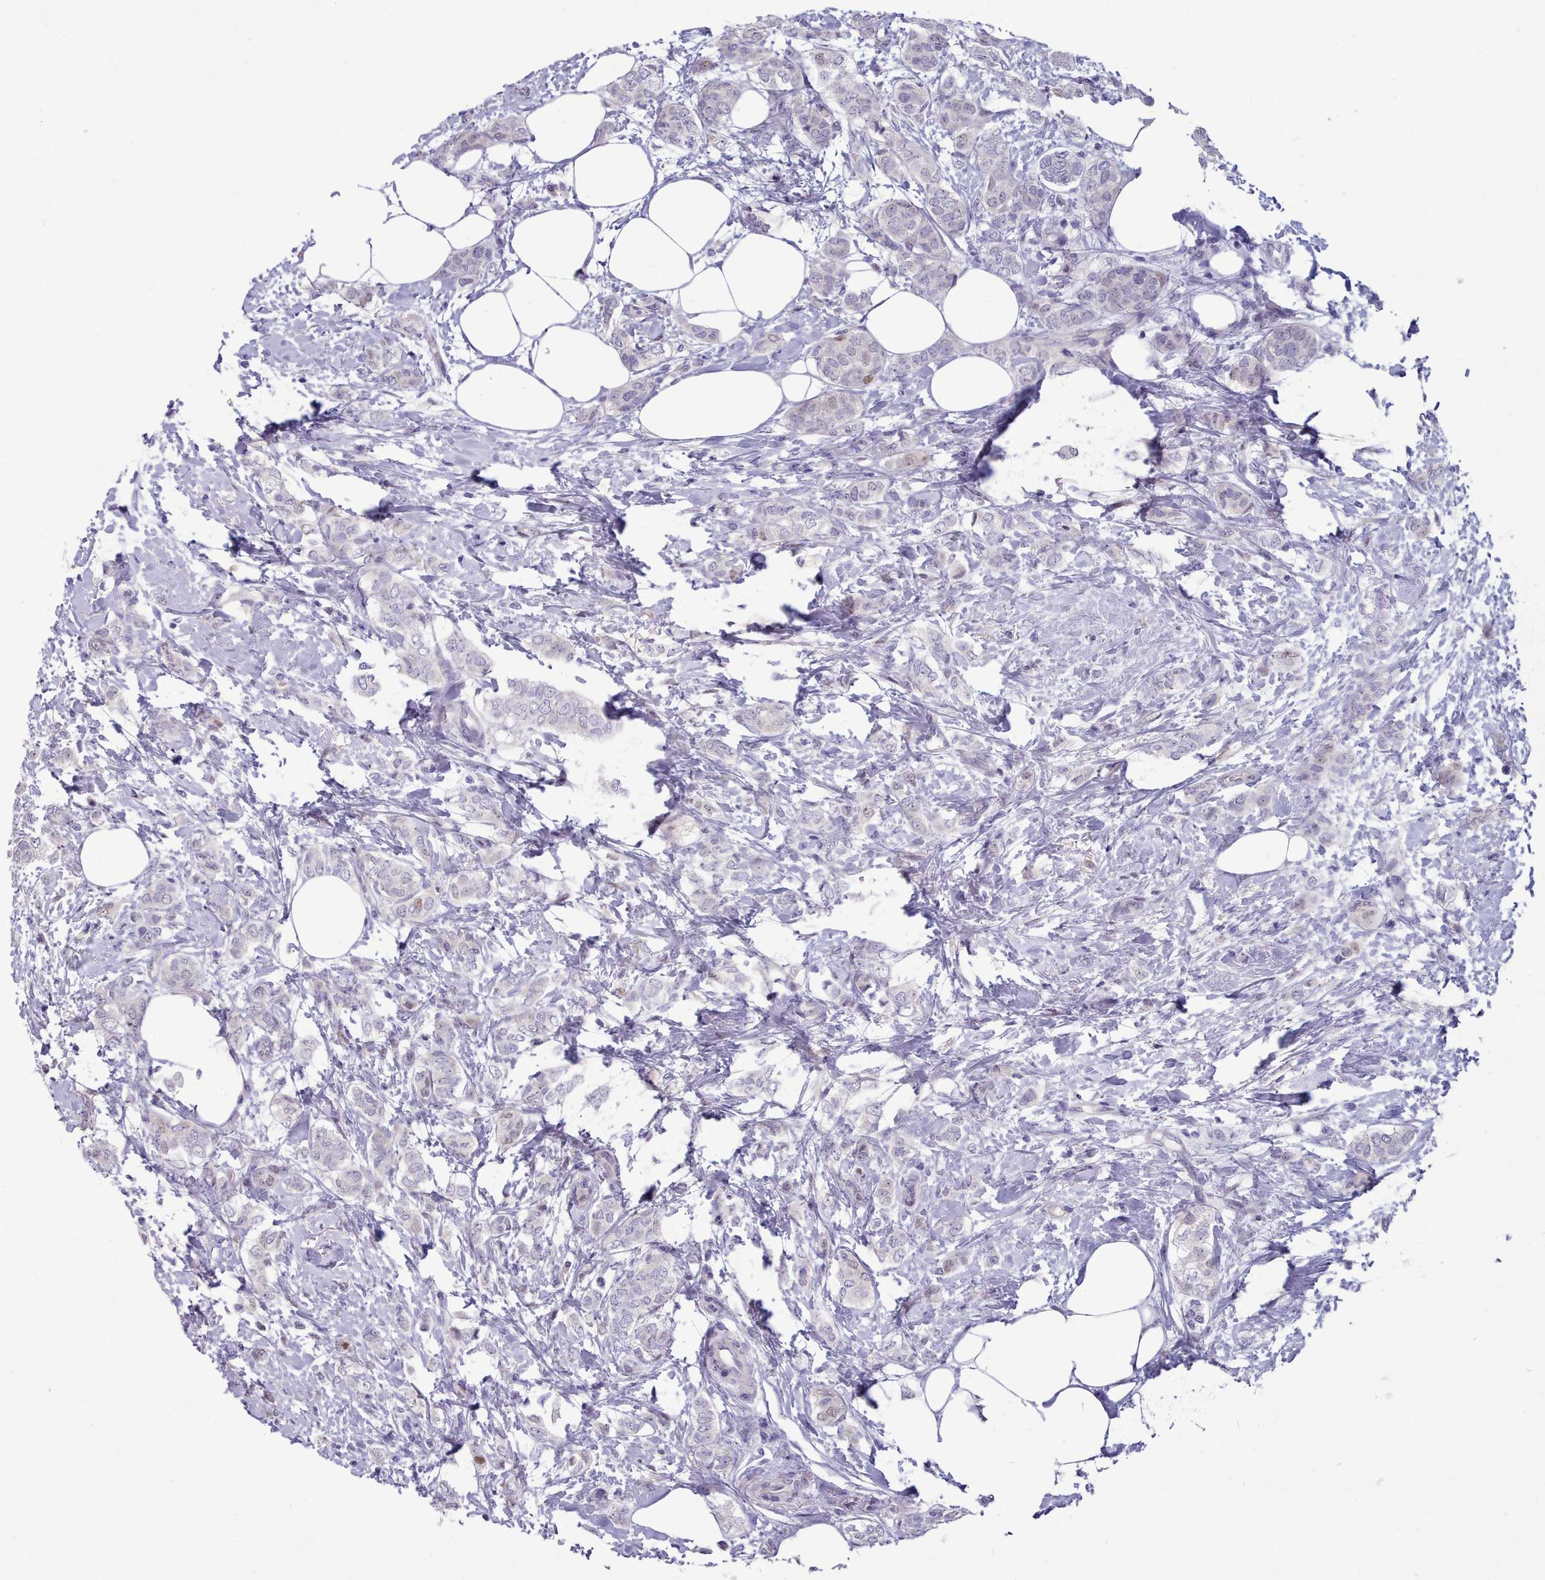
{"staining": {"intensity": "negative", "quantity": "none", "location": "none"}, "tissue": "breast cancer", "cell_type": "Tumor cells", "image_type": "cancer", "snomed": [{"axis": "morphology", "description": "Duct carcinoma"}, {"axis": "topography", "description": "Breast"}], "caption": "IHC image of neoplastic tissue: human breast cancer (intraductal carcinoma) stained with DAB displays no significant protein positivity in tumor cells.", "gene": "TMEM253", "patient": {"sex": "female", "age": 72}}